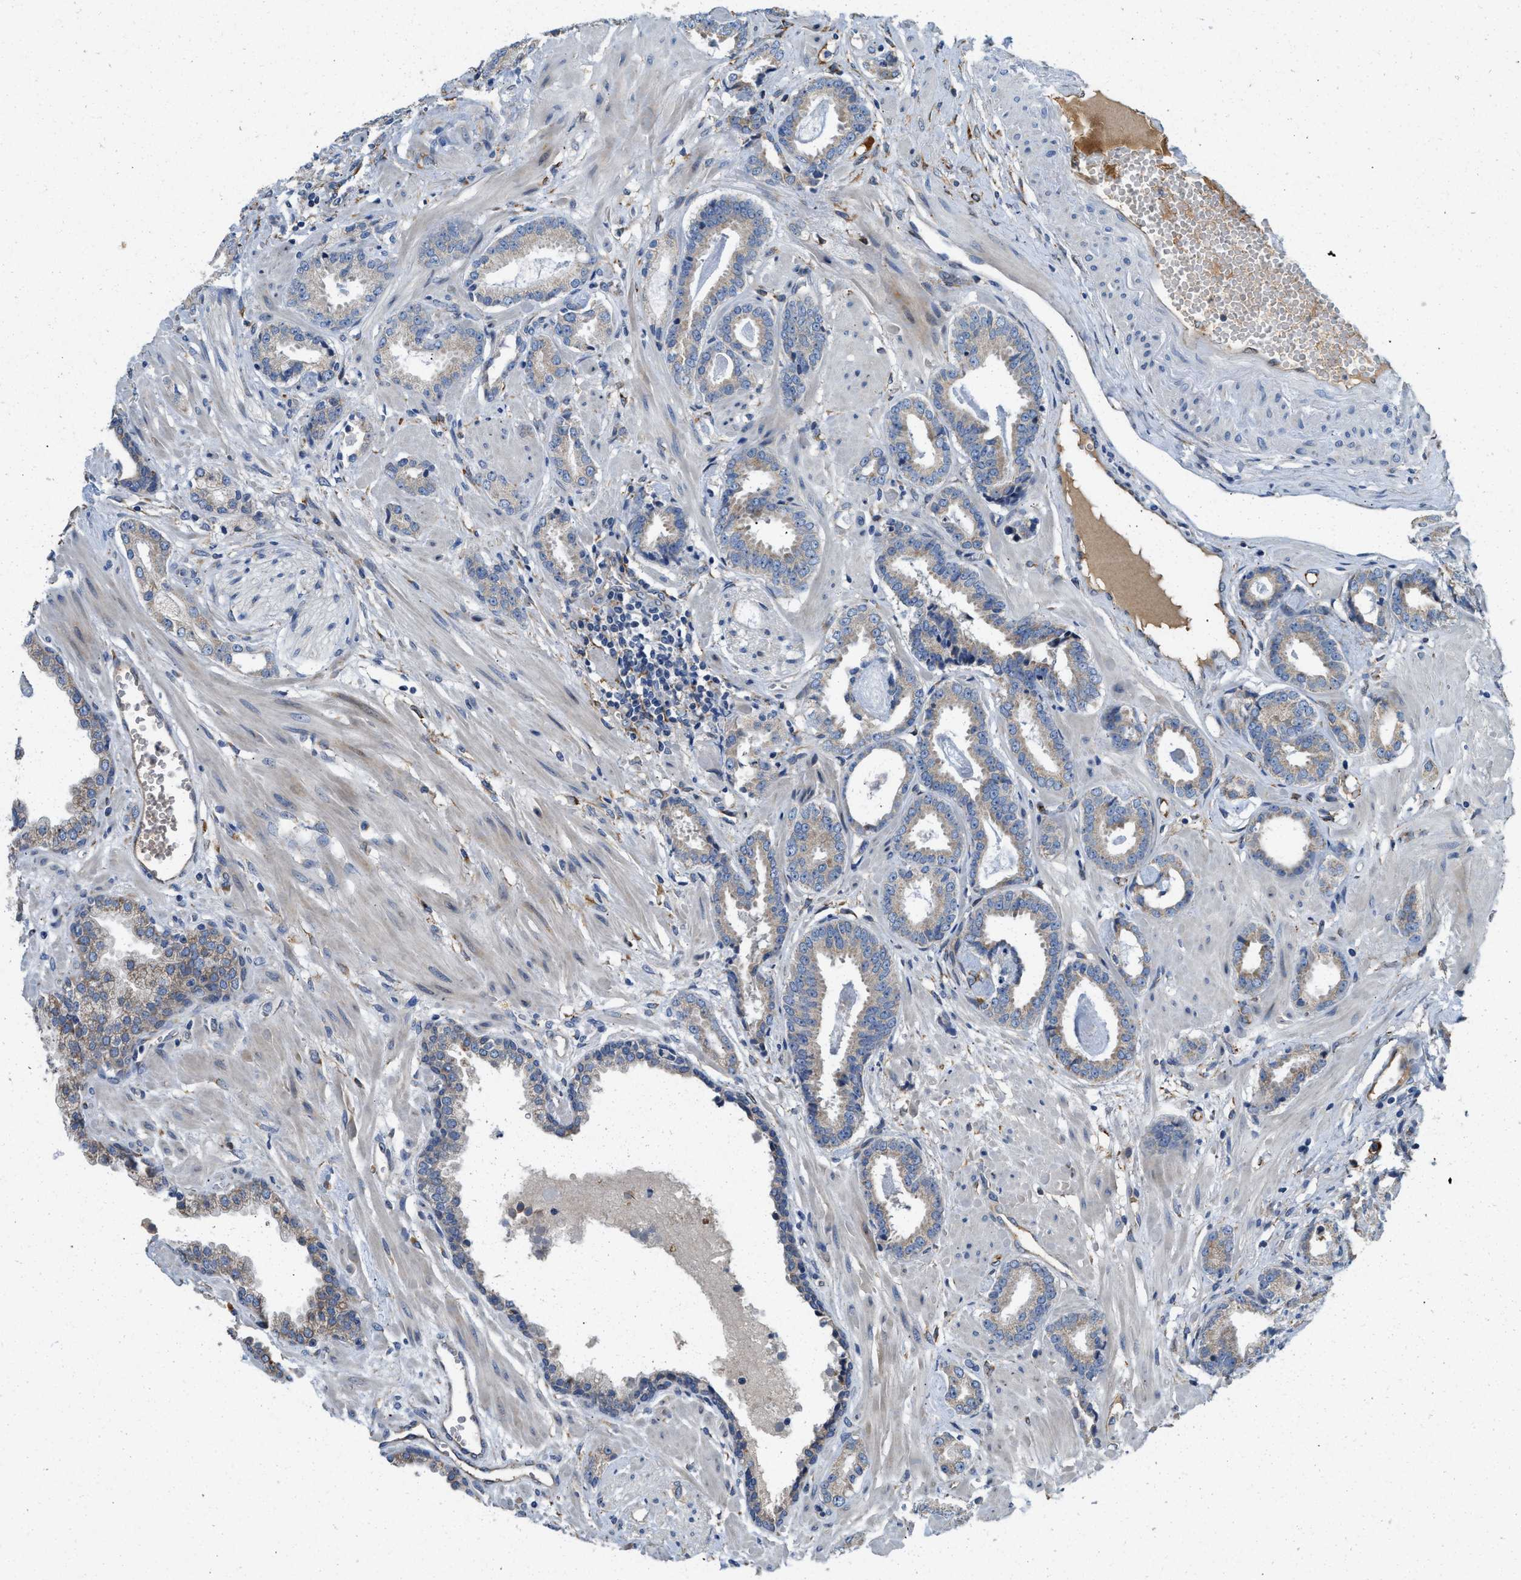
{"staining": {"intensity": "weak", "quantity": "25%-75%", "location": "cytoplasmic/membranous"}, "tissue": "prostate cancer", "cell_type": "Tumor cells", "image_type": "cancer", "snomed": [{"axis": "morphology", "description": "Adenocarcinoma, Low grade"}, {"axis": "topography", "description": "Prostate"}], "caption": "Tumor cells show low levels of weak cytoplasmic/membranous positivity in about 25%-75% of cells in low-grade adenocarcinoma (prostate).", "gene": "GGCX", "patient": {"sex": "male", "age": 53}}